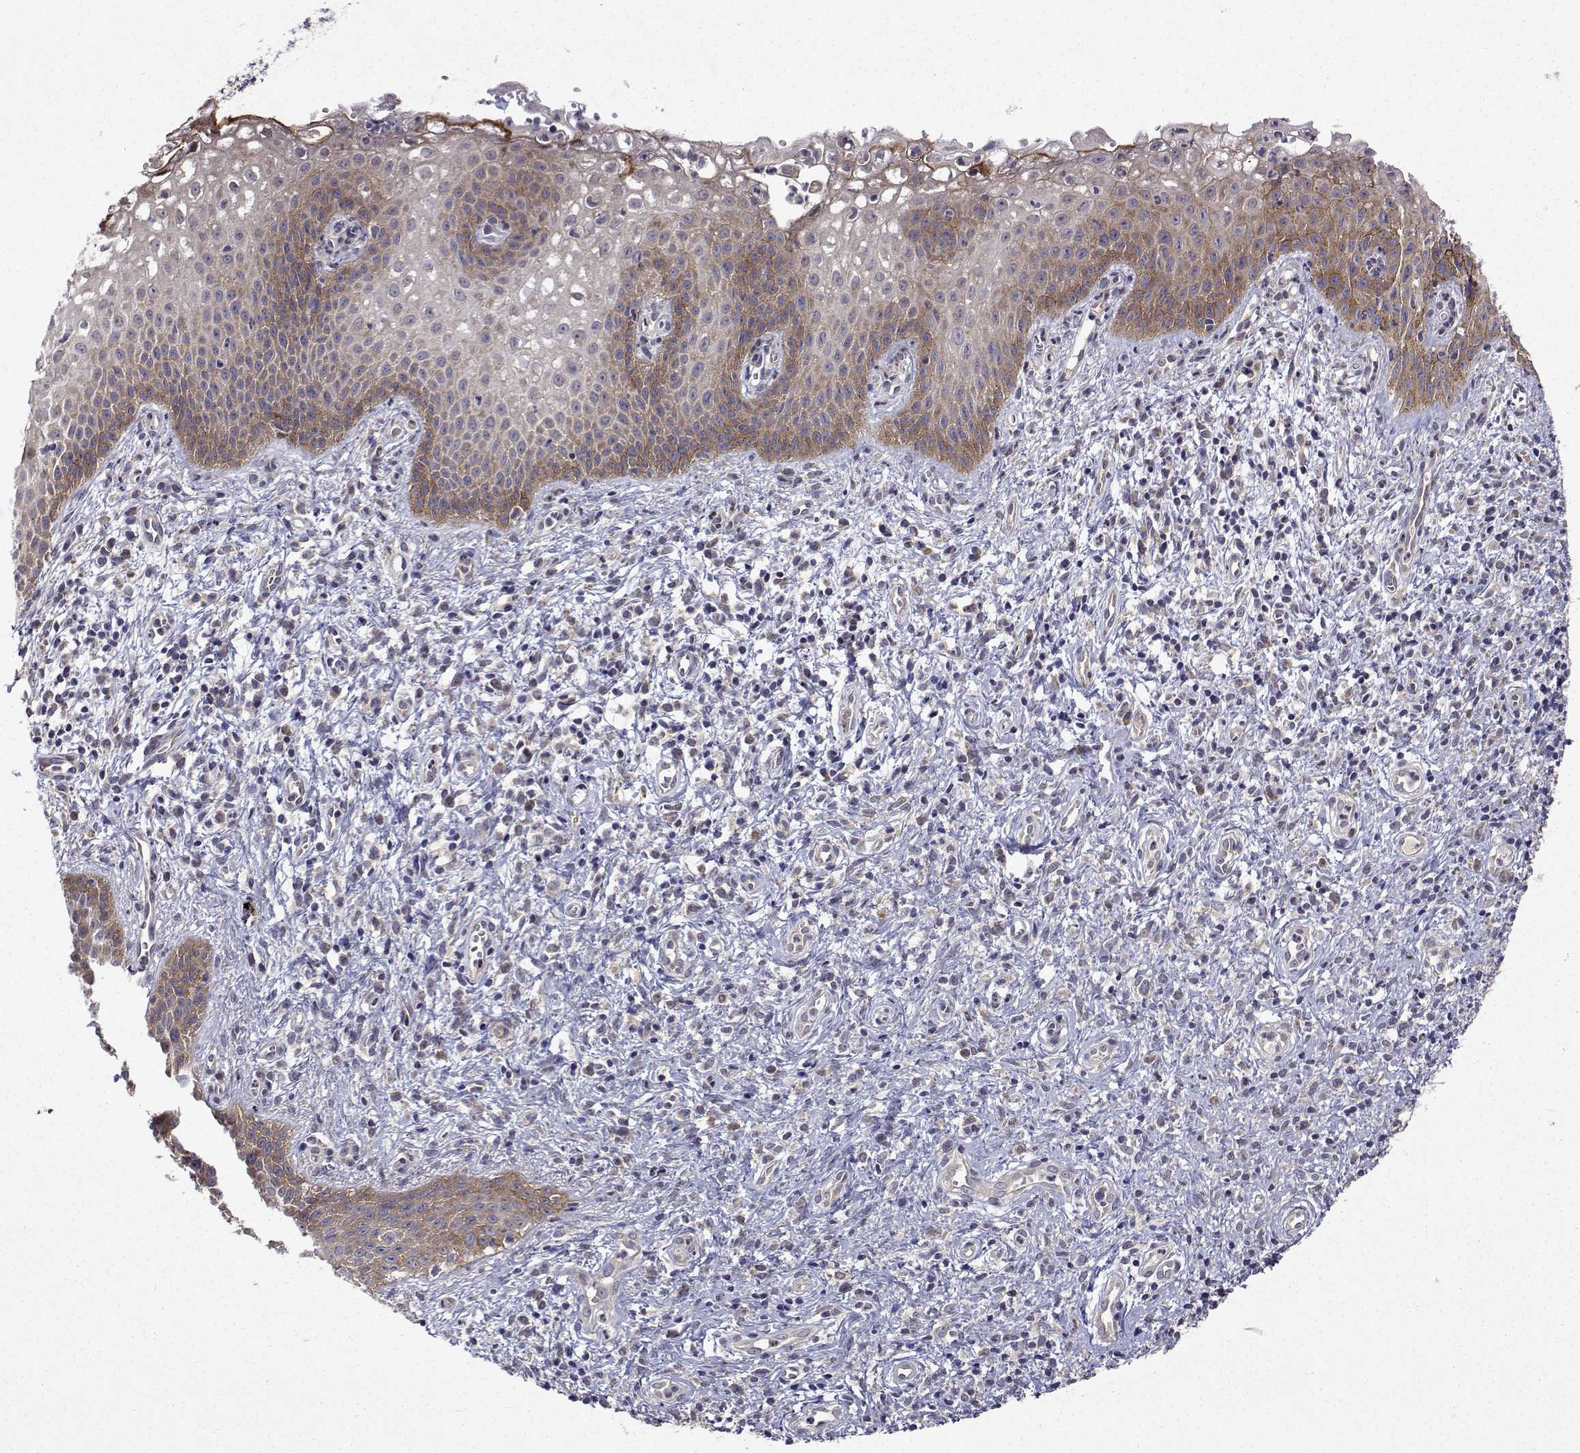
{"staining": {"intensity": "weak", "quantity": ">75%", "location": "cytoplasmic/membranous"}, "tissue": "cervical cancer", "cell_type": "Tumor cells", "image_type": "cancer", "snomed": [{"axis": "morphology", "description": "Squamous cell carcinoma, NOS"}, {"axis": "topography", "description": "Cervix"}], "caption": "An image of human squamous cell carcinoma (cervical) stained for a protein demonstrates weak cytoplasmic/membranous brown staining in tumor cells. The protein is stained brown, and the nuclei are stained in blue (DAB (3,3'-diaminobenzidine) IHC with brightfield microscopy, high magnification).", "gene": "TARBP2", "patient": {"sex": "female", "age": 30}}